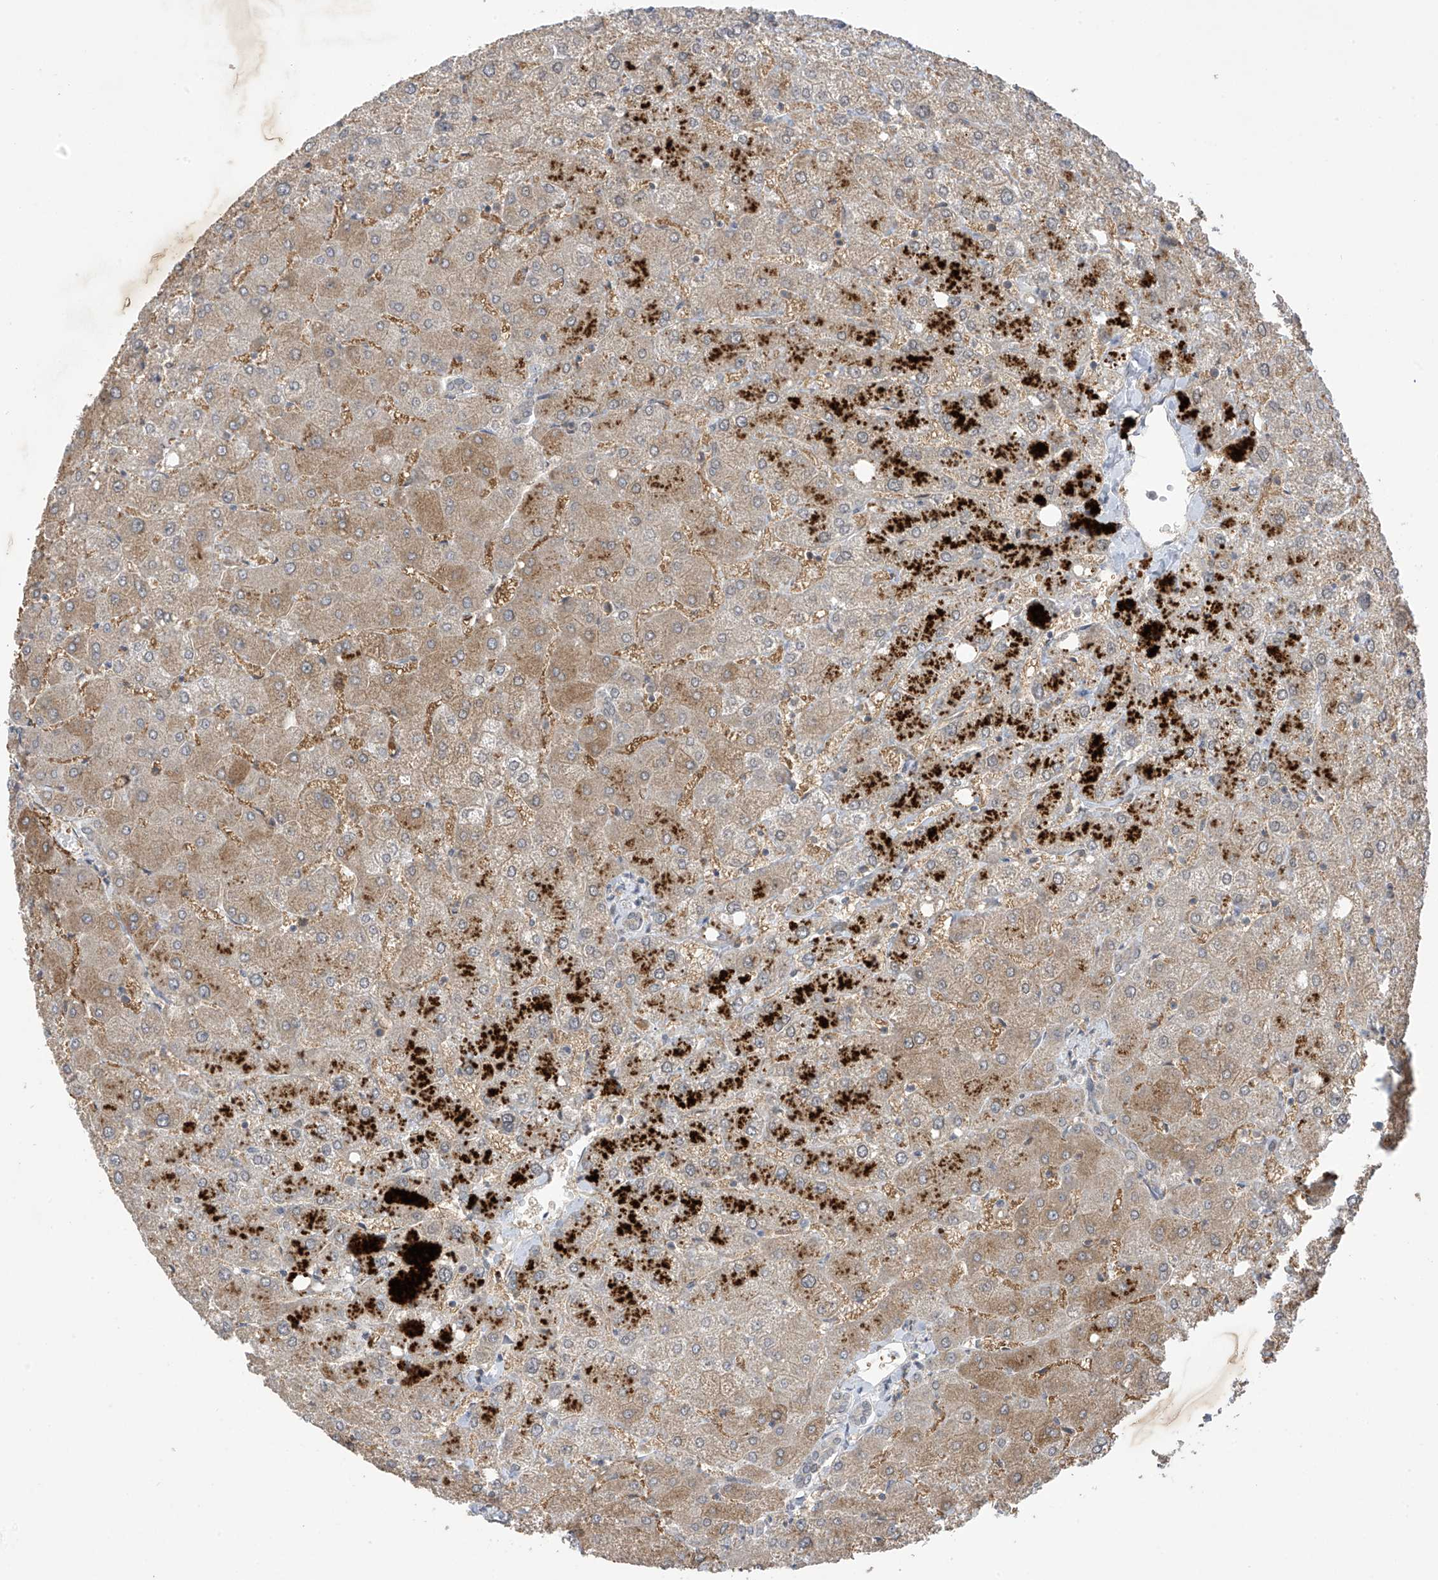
{"staining": {"intensity": "weak", "quantity": ">75%", "location": "cytoplasmic/membranous"}, "tissue": "liver", "cell_type": "Cholangiocytes", "image_type": "normal", "snomed": [{"axis": "morphology", "description": "Normal tissue, NOS"}, {"axis": "topography", "description": "Liver"}], "caption": "The micrograph exhibits immunohistochemical staining of benign liver. There is weak cytoplasmic/membranous expression is appreciated in about >75% of cholangiocytes.", "gene": "LCOR", "patient": {"sex": "female", "age": 54}}